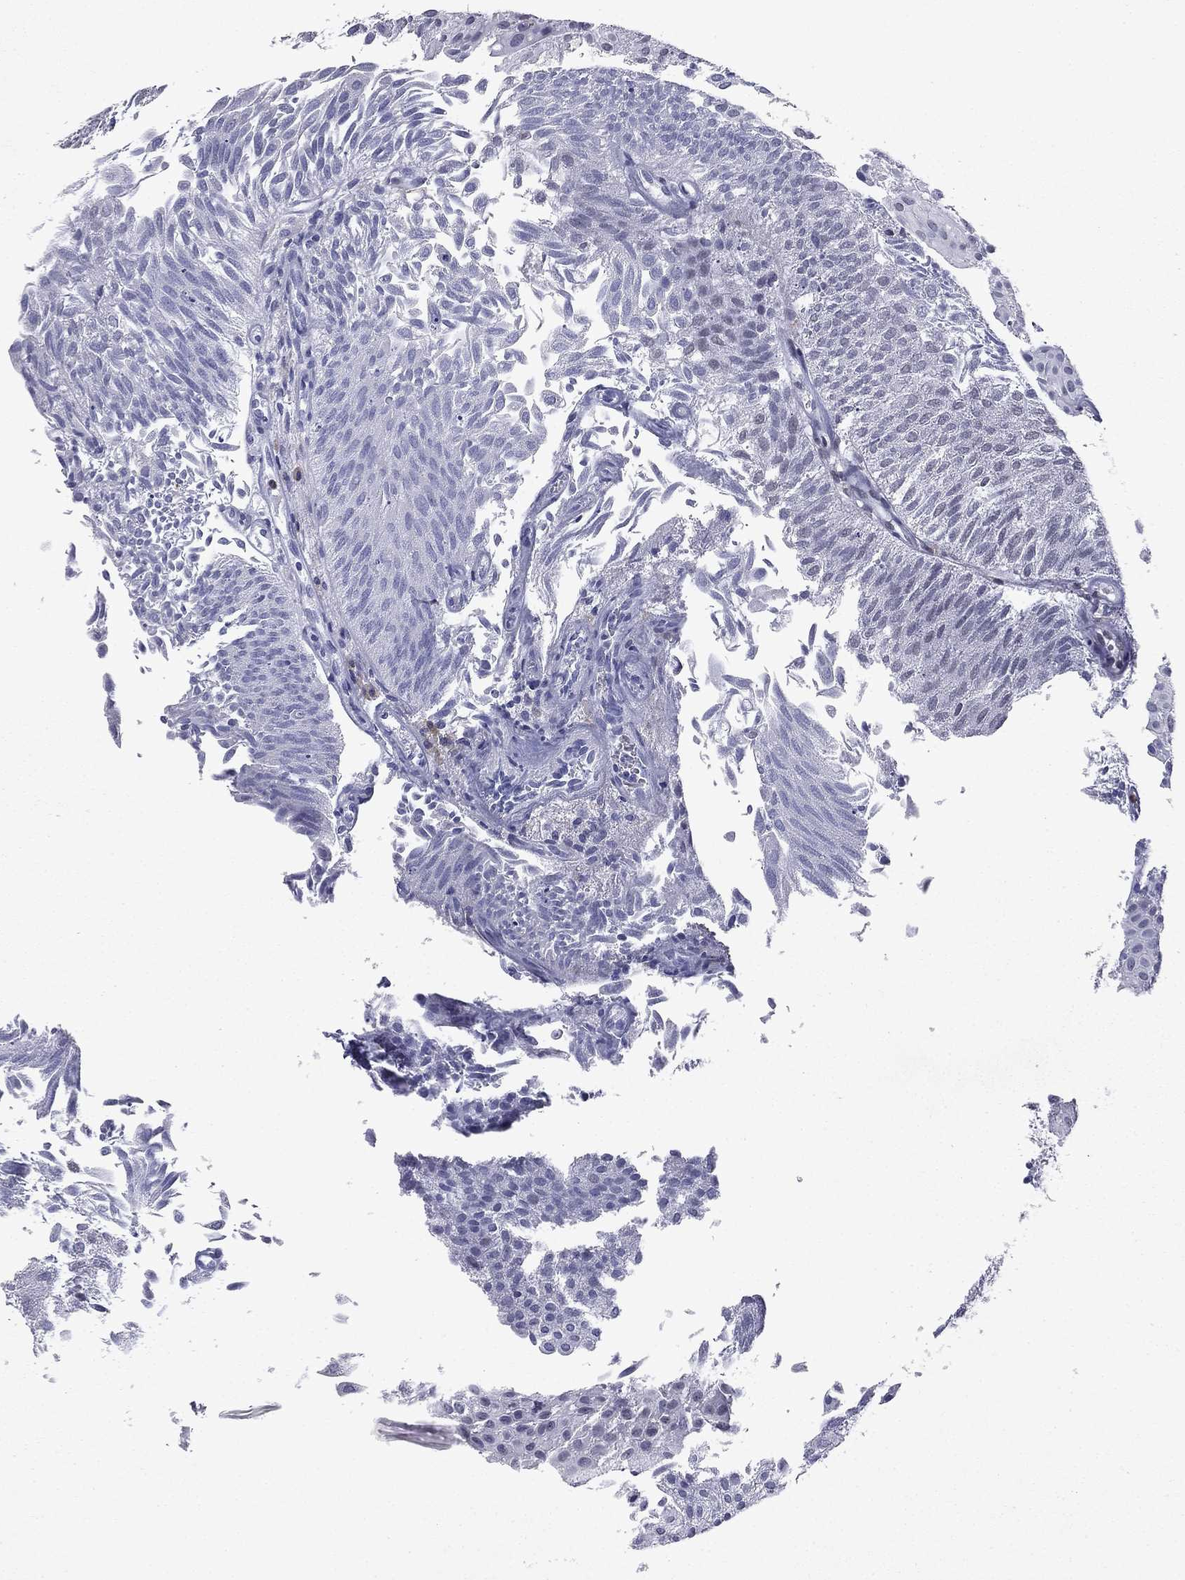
{"staining": {"intensity": "negative", "quantity": "none", "location": "none"}, "tissue": "urothelial cancer", "cell_type": "Tumor cells", "image_type": "cancer", "snomed": [{"axis": "morphology", "description": "Urothelial carcinoma, Low grade"}, {"axis": "topography", "description": "Urinary bladder"}], "caption": "An image of human low-grade urothelial carcinoma is negative for staining in tumor cells. (Stains: DAB immunohistochemistry (IHC) with hematoxylin counter stain, Microscopy: brightfield microscopy at high magnification).", "gene": "ECM1", "patient": {"sex": "male", "age": 64}}